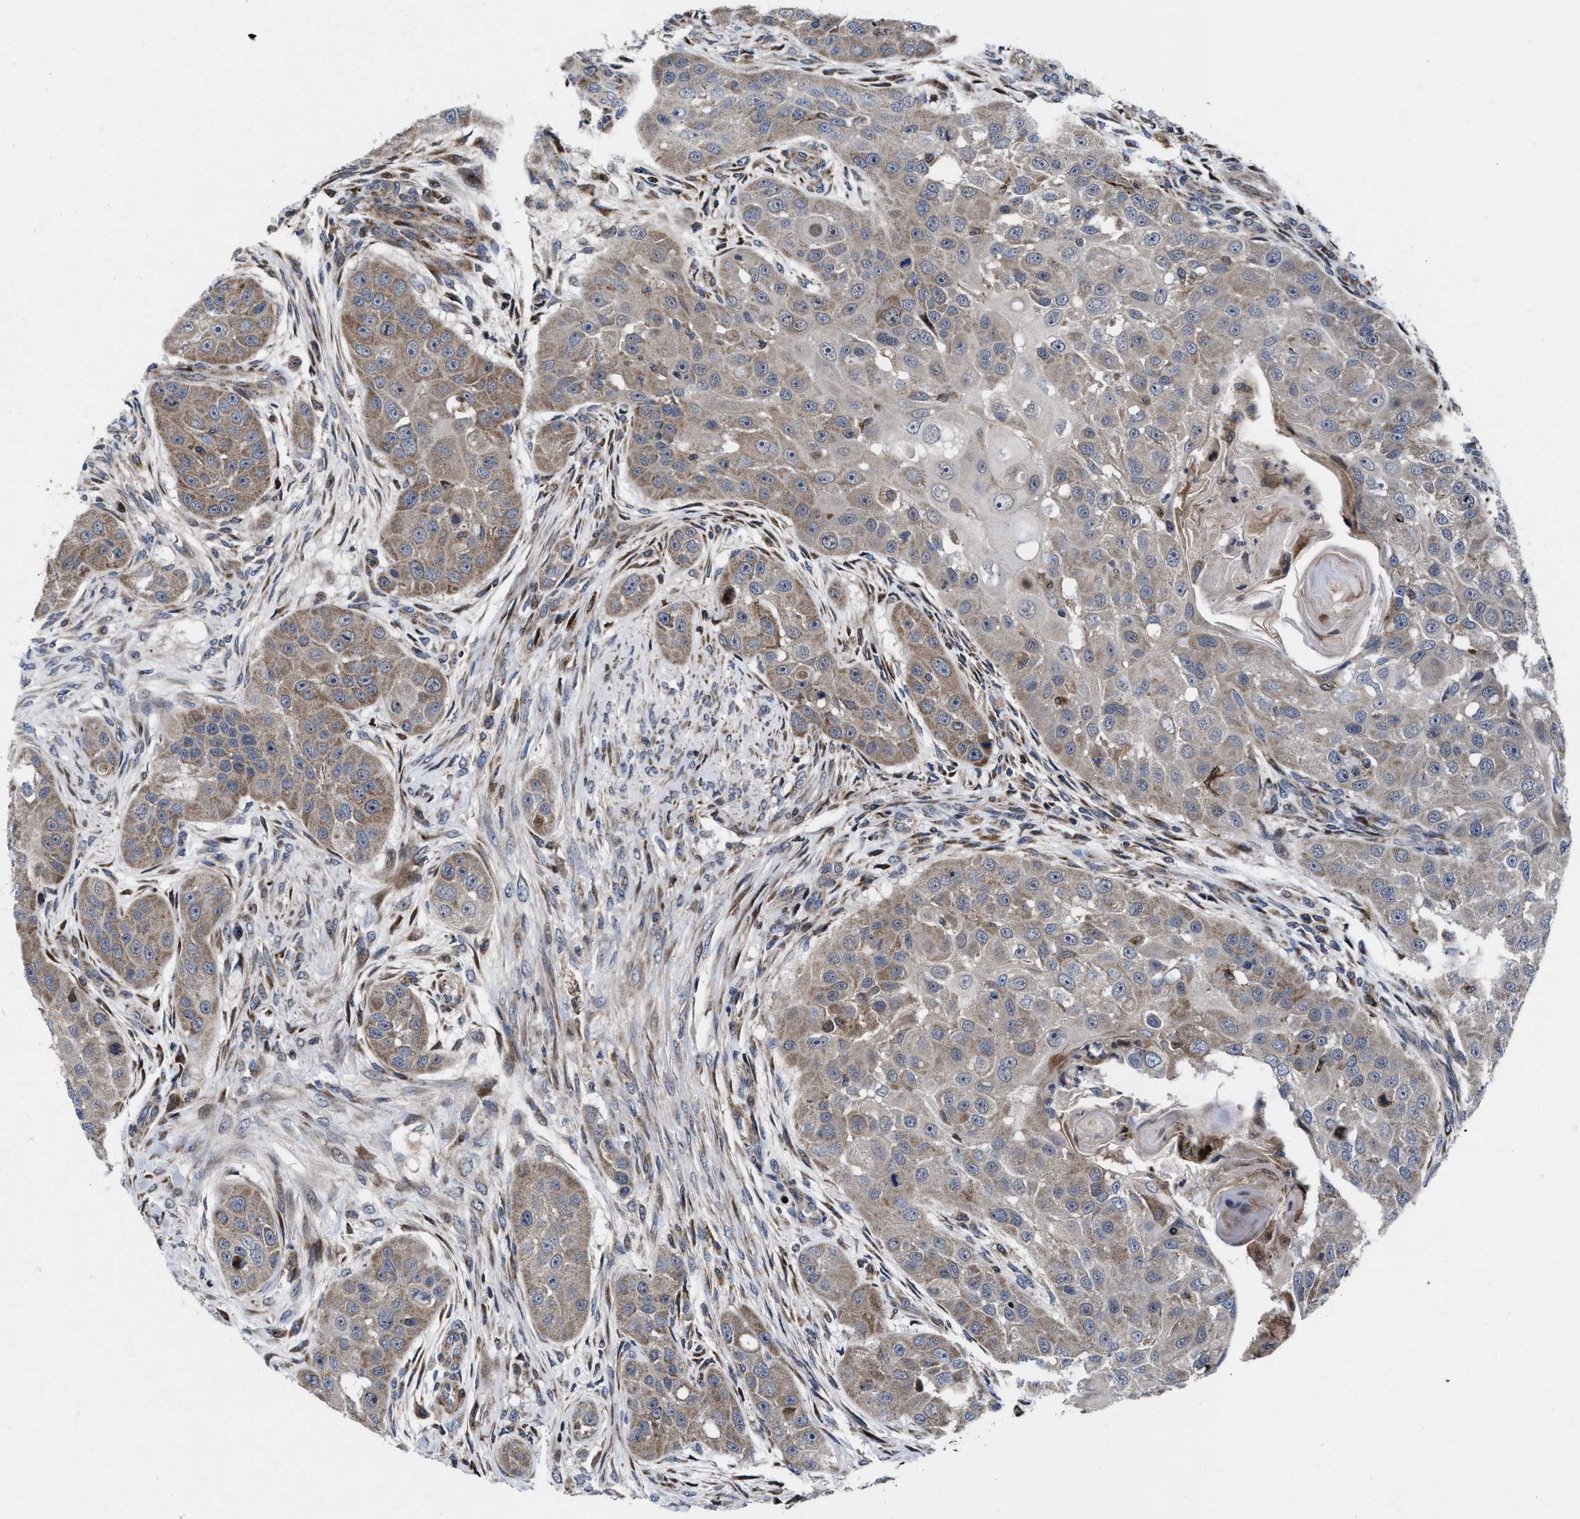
{"staining": {"intensity": "weak", "quantity": ">75%", "location": "cytoplasmic/membranous"}, "tissue": "head and neck cancer", "cell_type": "Tumor cells", "image_type": "cancer", "snomed": [{"axis": "morphology", "description": "Normal tissue, NOS"}, {"axis": "morphology", "description": "Squamous cell carcinoma, NOS"}, {"axis": "topography", "description": "Skeletal muscle"}, {"axis": "topography", "description": "Head-Neck"}], "caption": "Head and neck squamous cell carcinoma was stained to show a protein in brown. There is low levels of weak cytoplasmic/membranous expression in approximately >75% of tumor cells.", "gene": "MRPL50", "patient": {"sex": "male", "age": 51}}